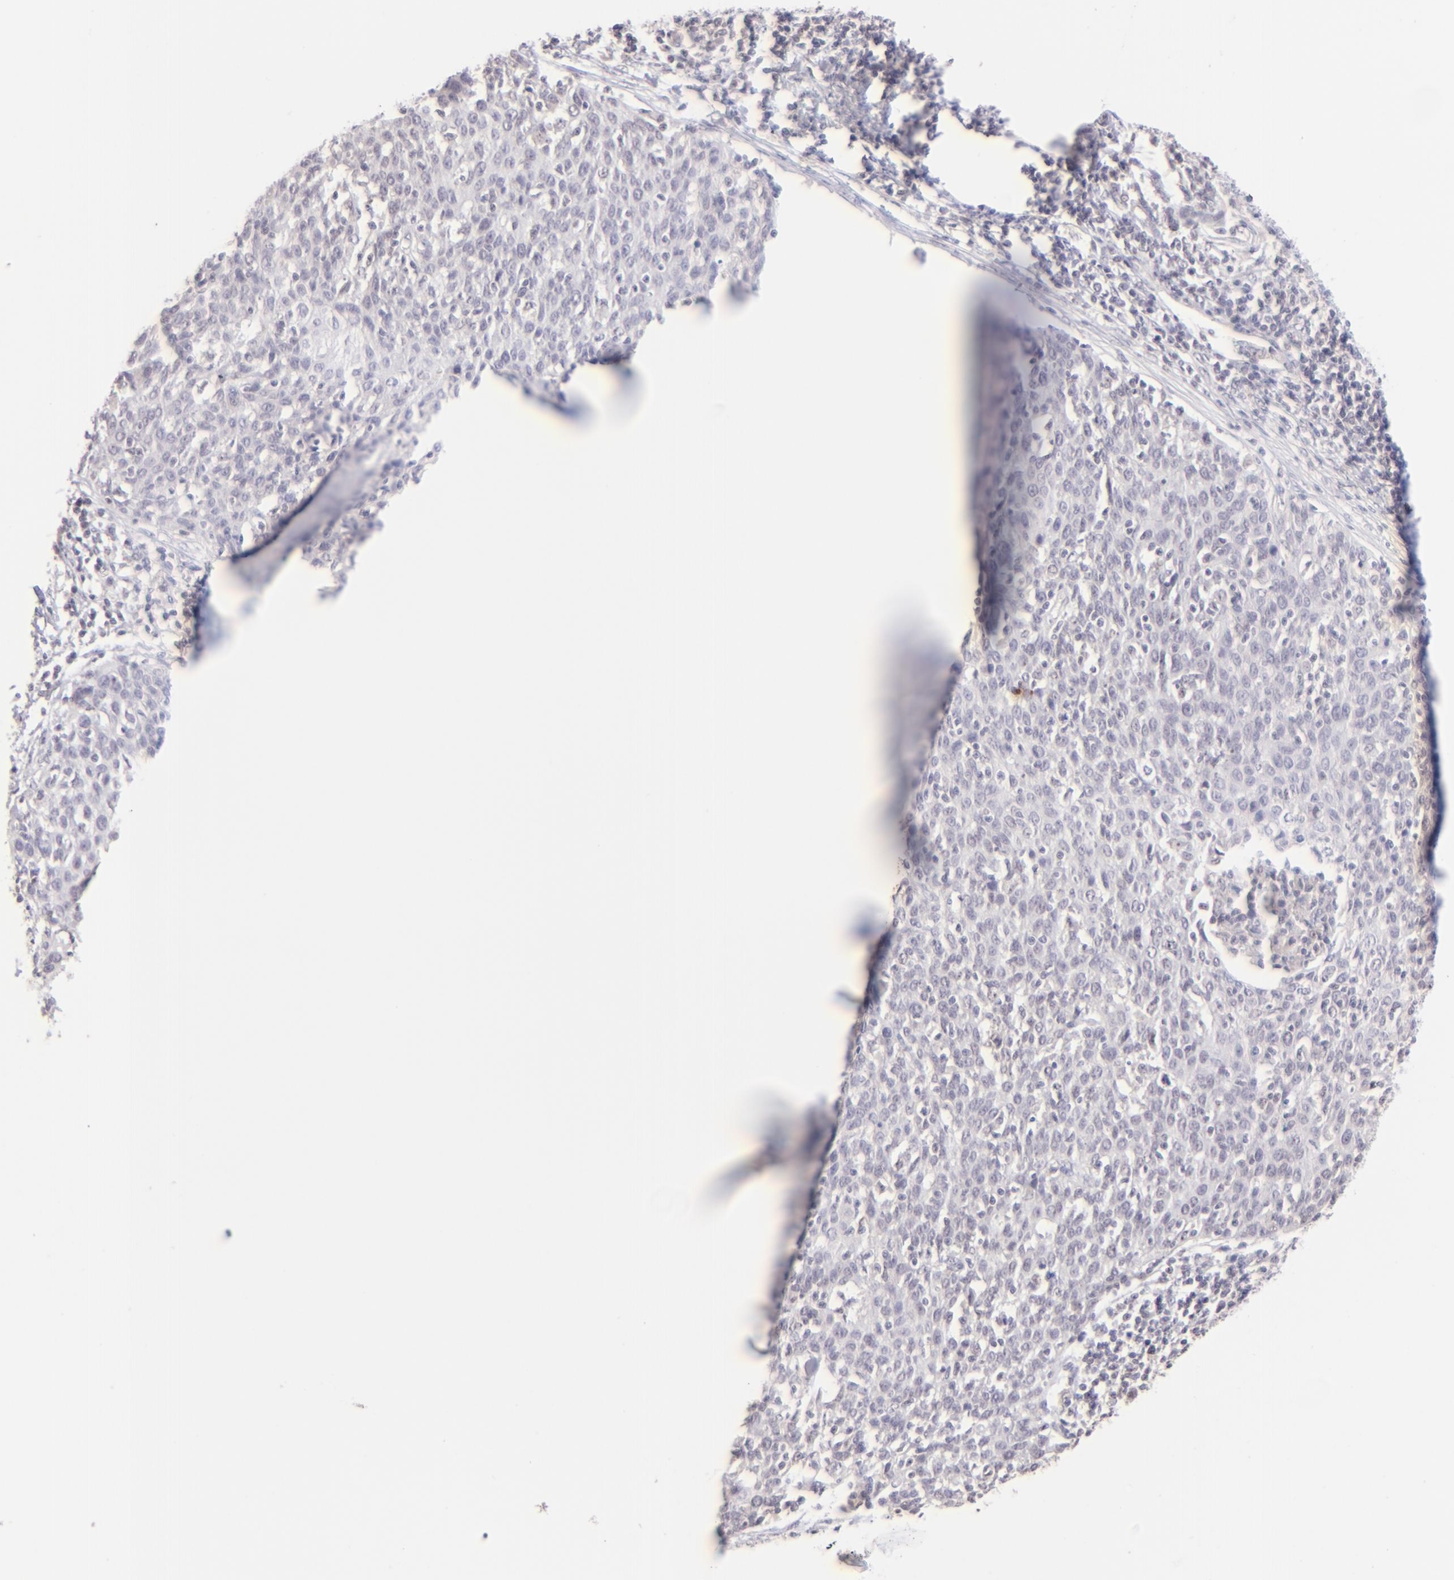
{"staining": {"intensity": "negative", "quantity": "none", "location": "none"}, "tissue": "cervical cancer", "cell_type": "Tumor cells", "image_type": "cancer", "snomed": [{"axis": "morphology", "description": "Squamous cell carcinoma, NOS"}, {"axis": "topography", "description": "Cervix"}], "caption": "Cervical cancer stained for a protein using IHC displays no expression tumor cells.", "gene": "MAGEA1", "patient": {"sex": "female", "age": 38}}